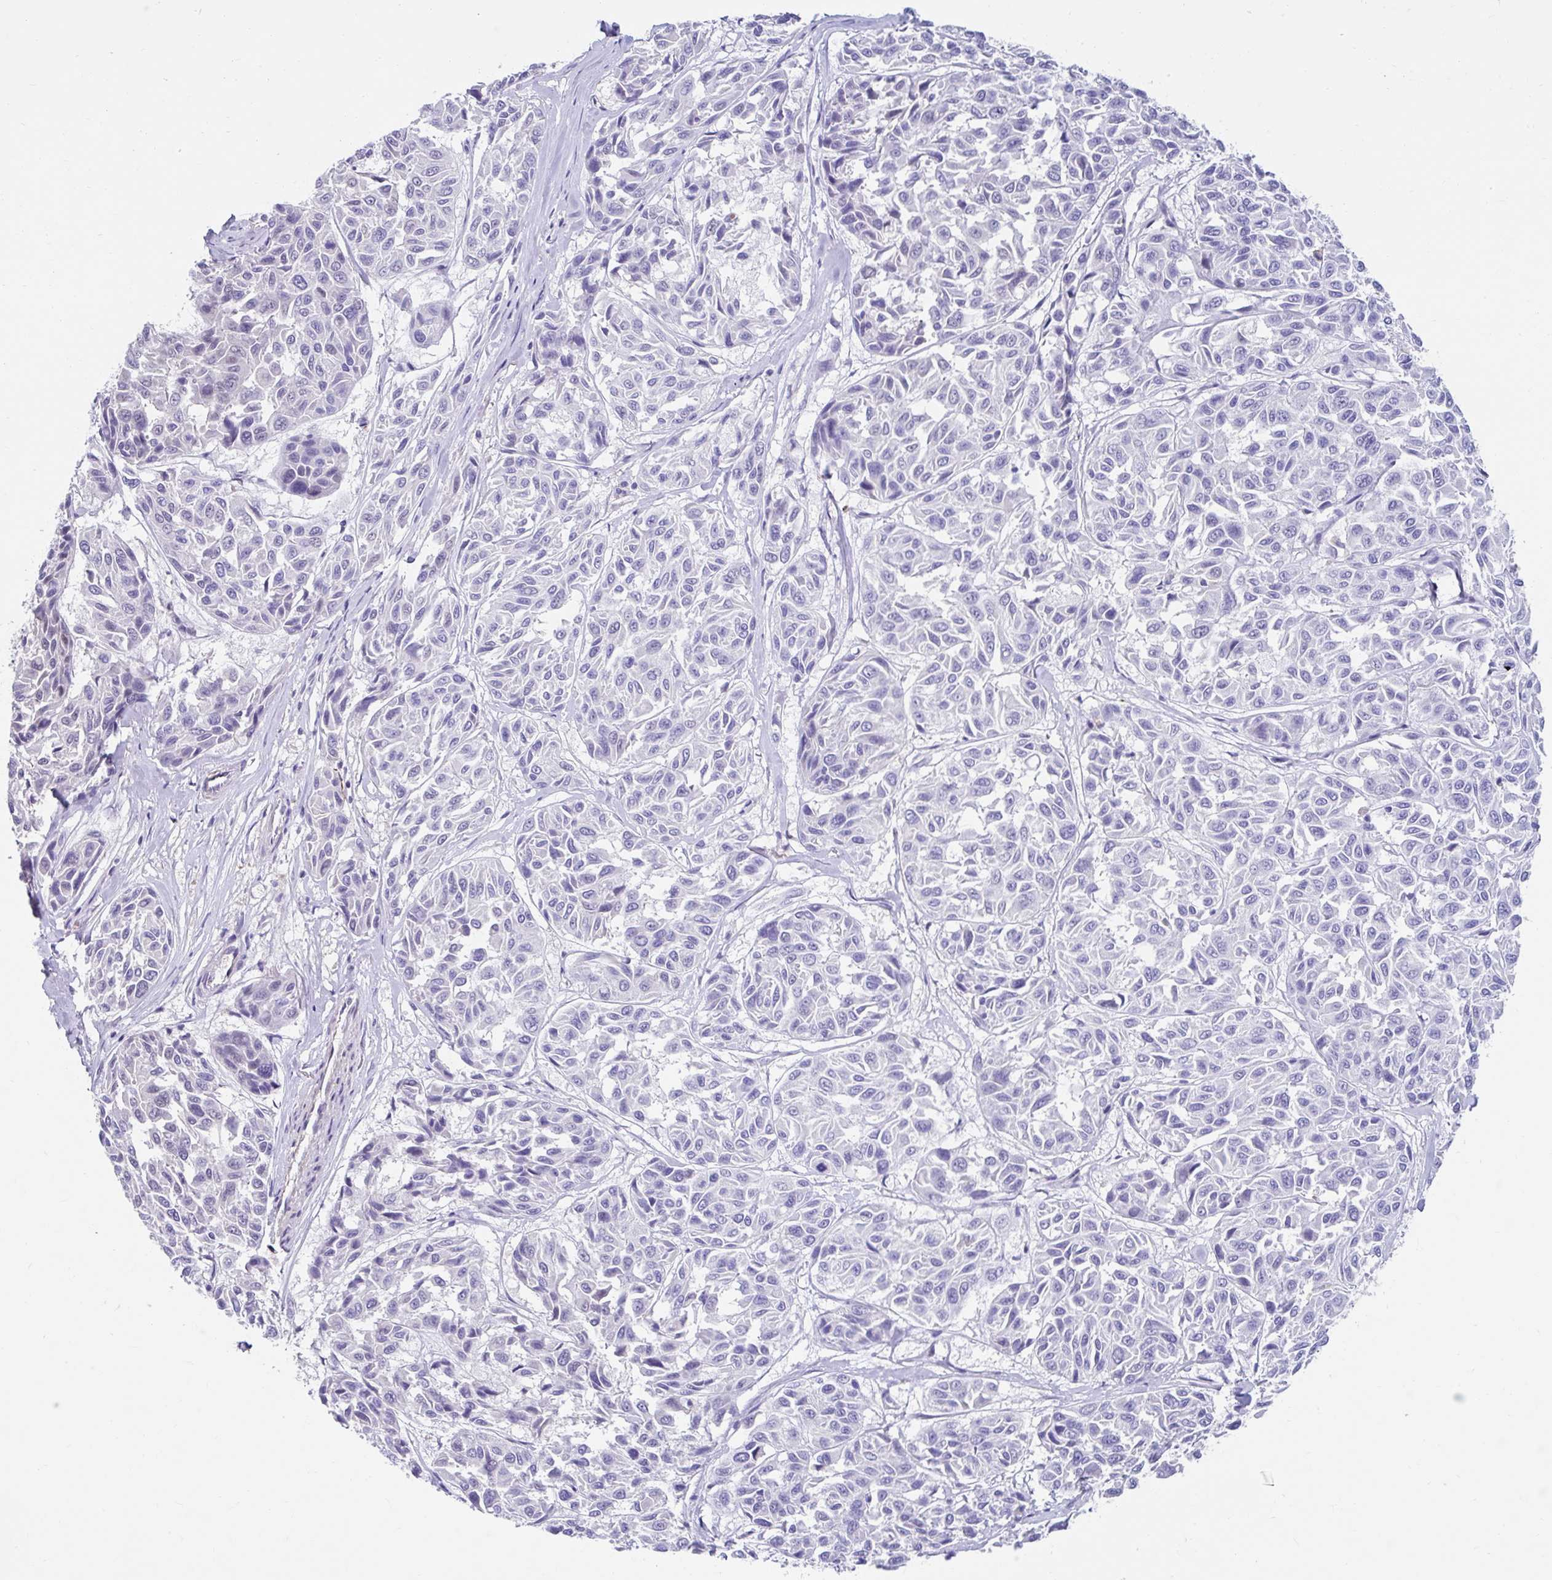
{"staining": {"intensity": "negative", "quantity": "none", "location": "none"}, "tissue": "melanoma", "cell_type": "Tumor cells", "image_type": "cancer", "snomed": [{"axis": "morphology", "description": "Malignant melanoma, NOS"}, {"axis": "topography", "description": "Skin"}], "caption": "Immunohistochemical staining of malignant melanoma displays no significant staining in tumor cells. (Brightfield microscopy of DAB (3,3'-diaminobenzidine) immunohistochemistry (IHC) at high magnification).", "gene": "DCAF17", "patient": {"sex": "female", "age": 66}}